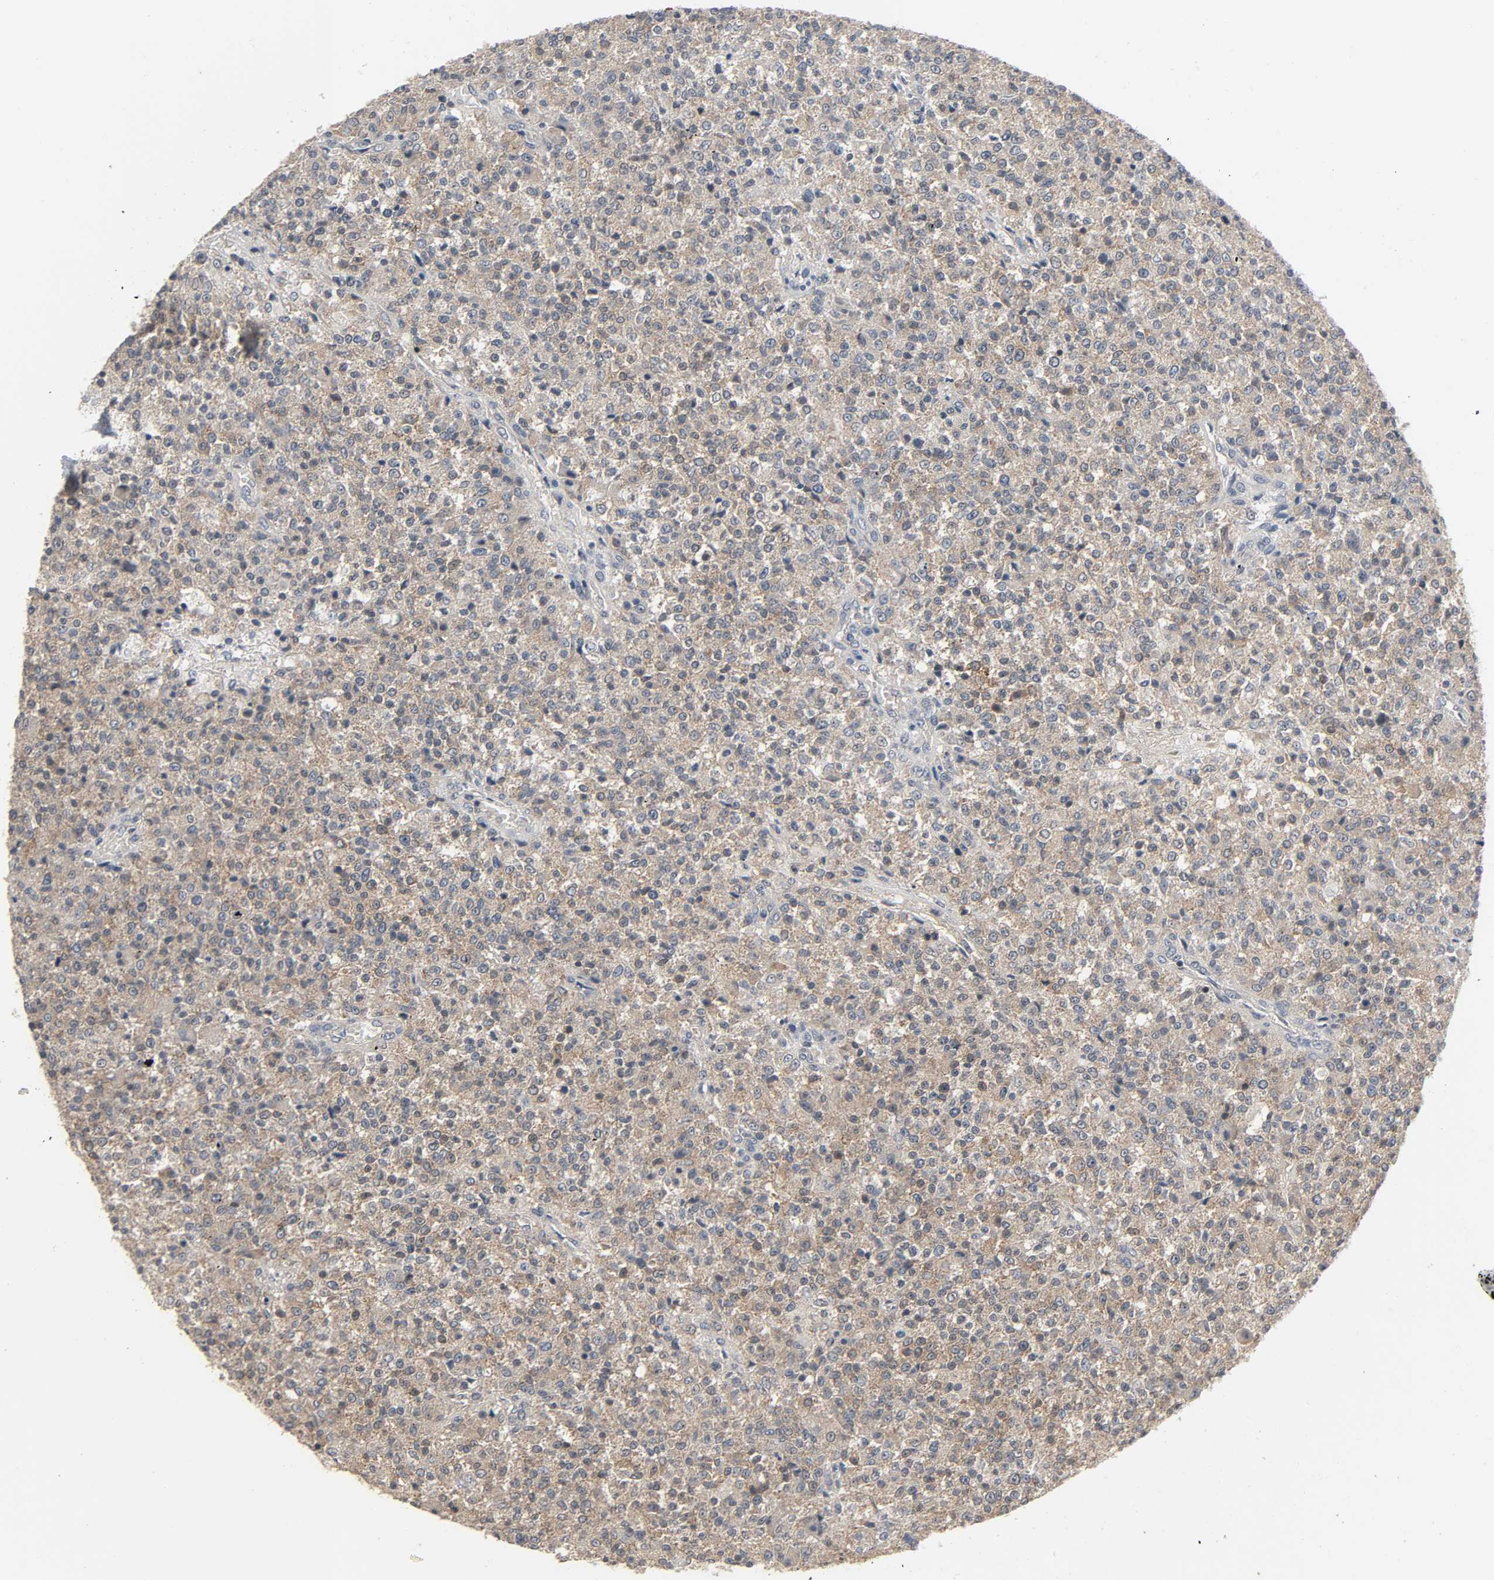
{"staining": {"intensity": "moderate", "quantity": ">75%", "location": "cytoplasmic/membranous"}, "tissue": "testis cancer", "cell_type": "Tumor cells", "image_type": "cancer", "snomed": [{"axis": "morphology", "description": "Seminoma, NOS"}, {"axis": "topography", "description": "Testis"}], "caption": "Brown immunohistochemical staining in human testis seminoma shows moderate cytoplasmic/membranous staining in about >75% of tumor cells.", "gene": "PLEKHA2", "patient": {"sex": "male", "age": 59}}